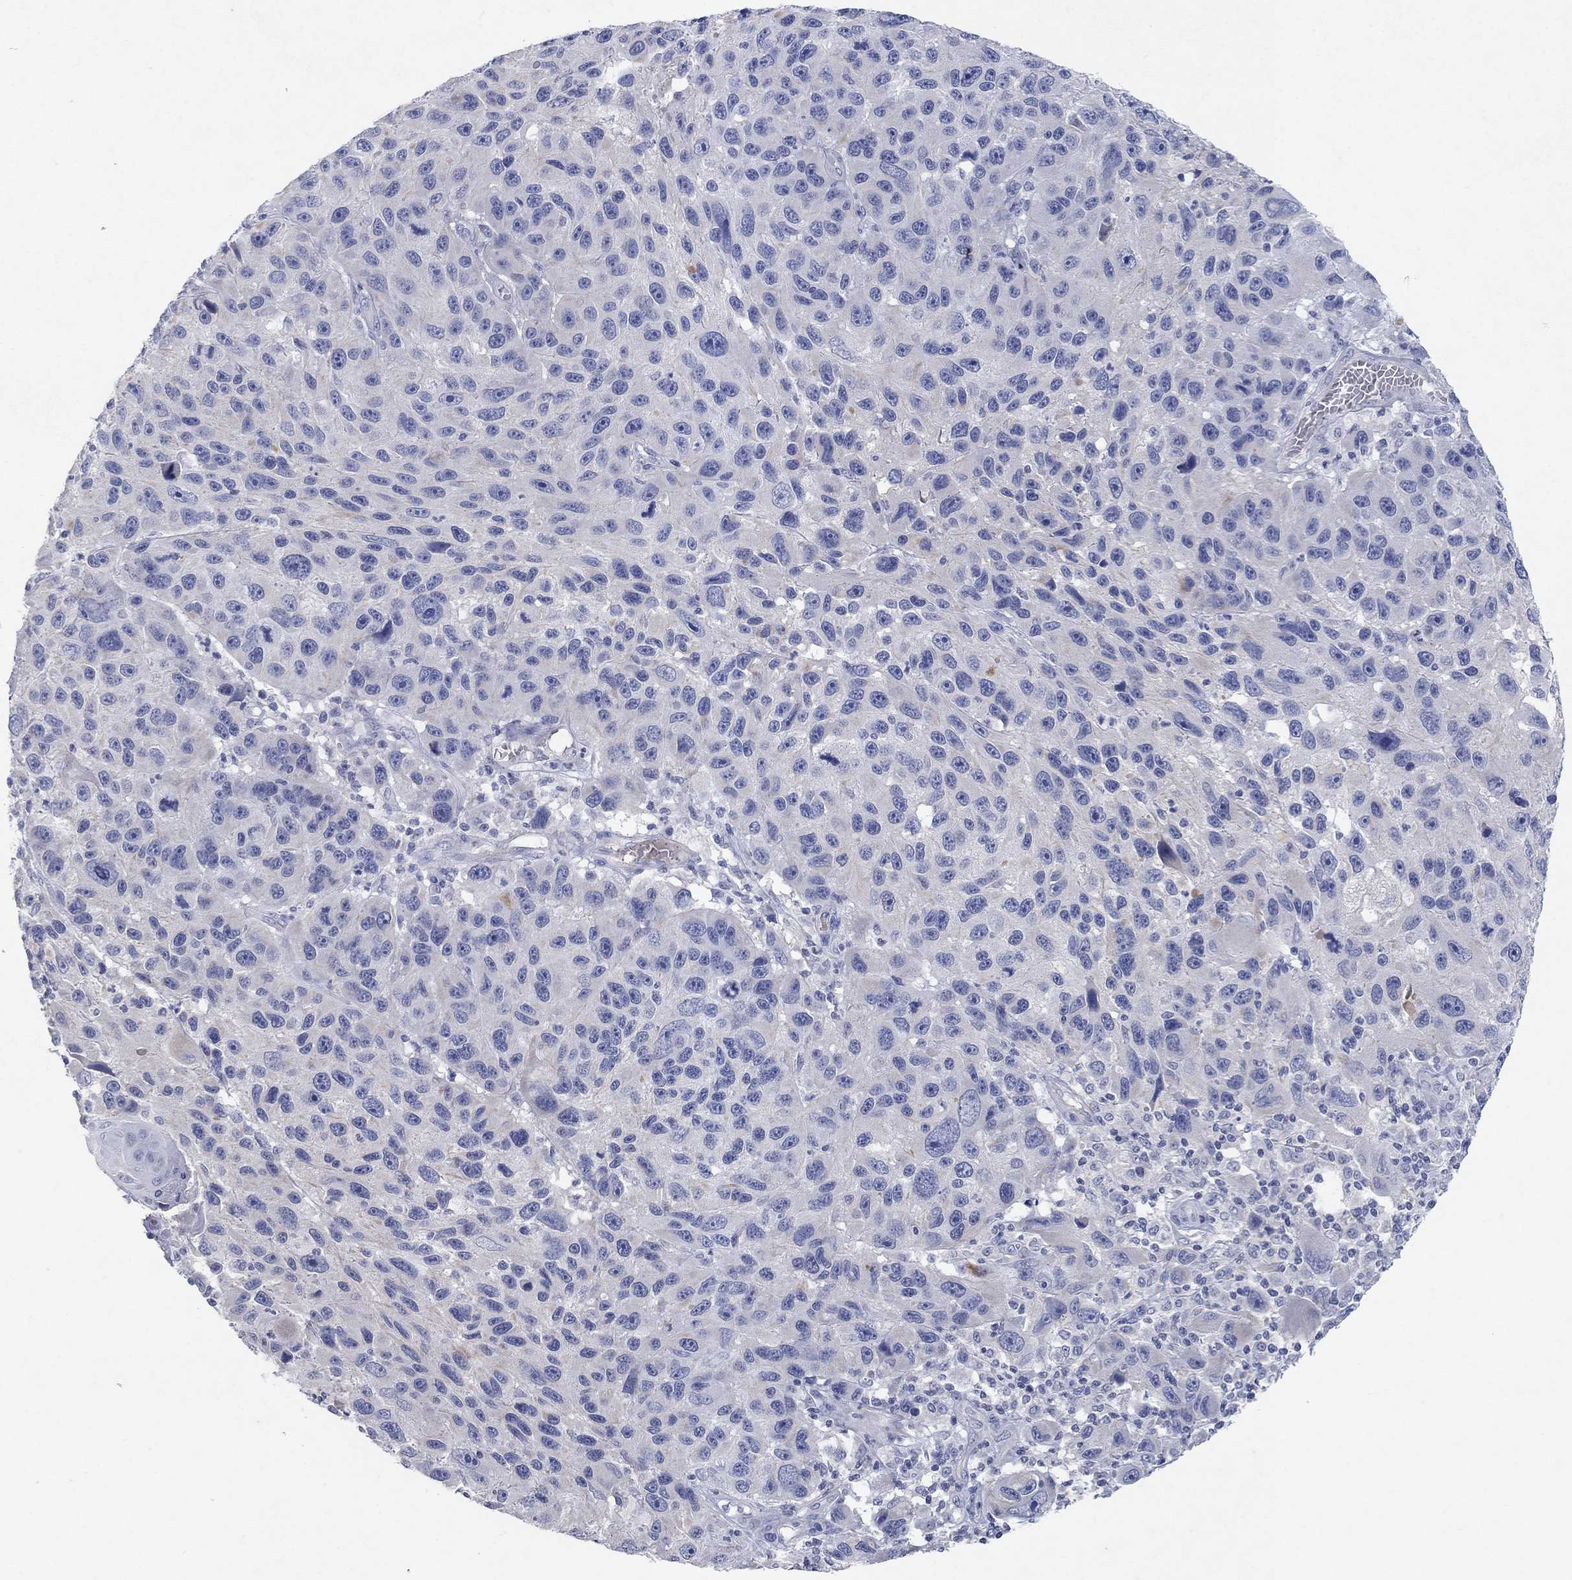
{"staining": {"intensity": "negative", "quantity": "none", "location": "none"}, "tissue": "melanoma", "cell_type": "Tumor cells", "image_type": "cancer", "snomed": [{"axis": "morphology", "description": "Malignant melanoma, NOS"}, {"axis": "topography", "description": "Skin"}], "caption": "Tumor cells show no significant staining in melanoma.", "gene": "KRT40", "patient": {"sex": "male", "age": 53}}